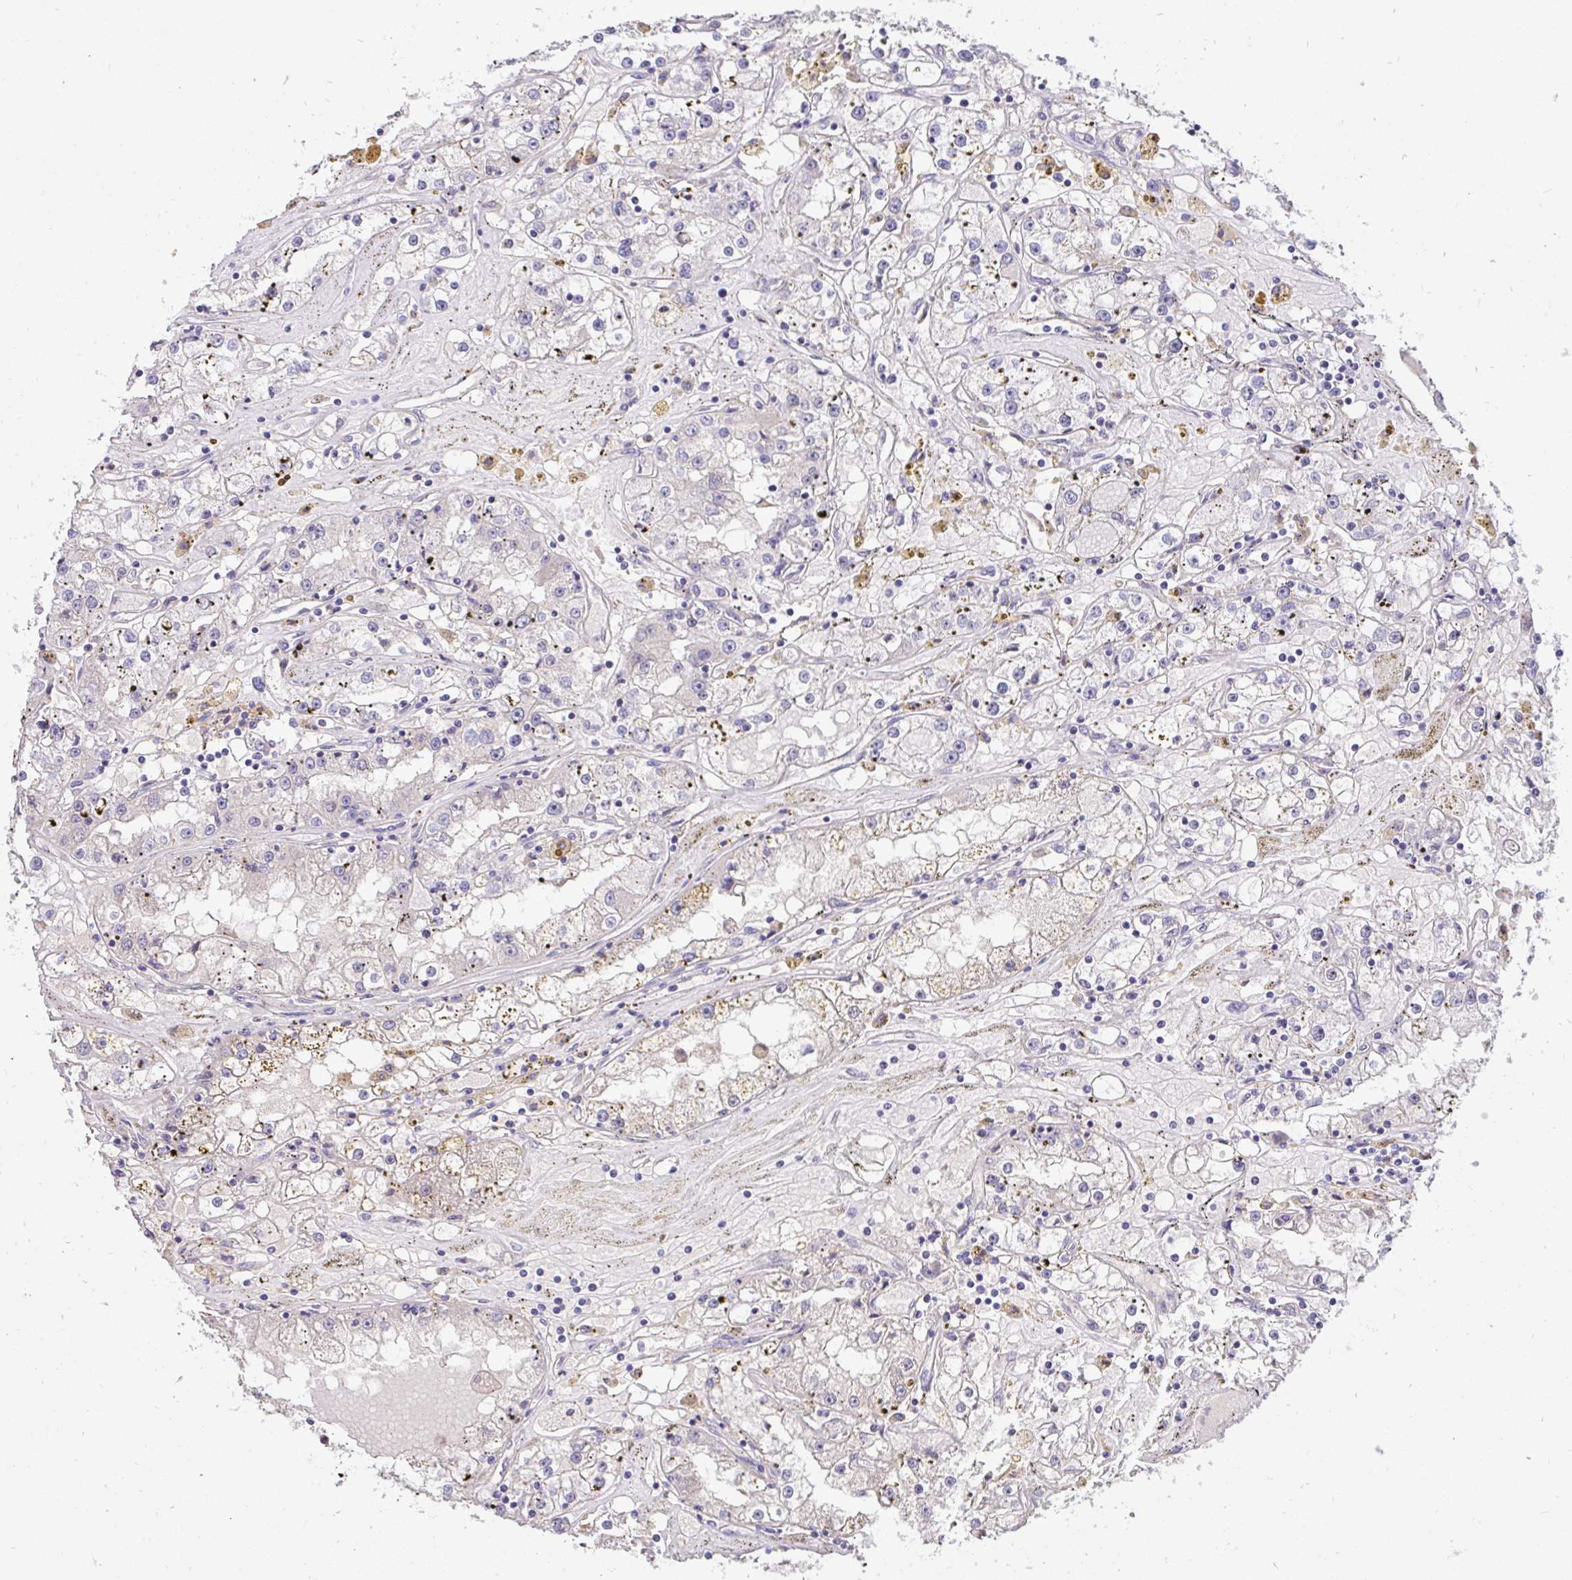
{"staining": {"intensity": "weak", "quantity": "<25%", "location": "cytoplasmic/membranous"}, "tissue": "renal cancer", "cell_type": "Tumor cells", "image_type": "cancer", "snomed": [{"axis": "morphology", "description": "Adenocarcinoma, NOS"}, {"axis": "topography", "description": "Kidney"}], "caption": "This is an immunohistochemistry (IHC) image of renal cancer. There is no expression in tumor cells.", "gene": "C19orf54", "patient": {"sex": "male", "age": 56}}